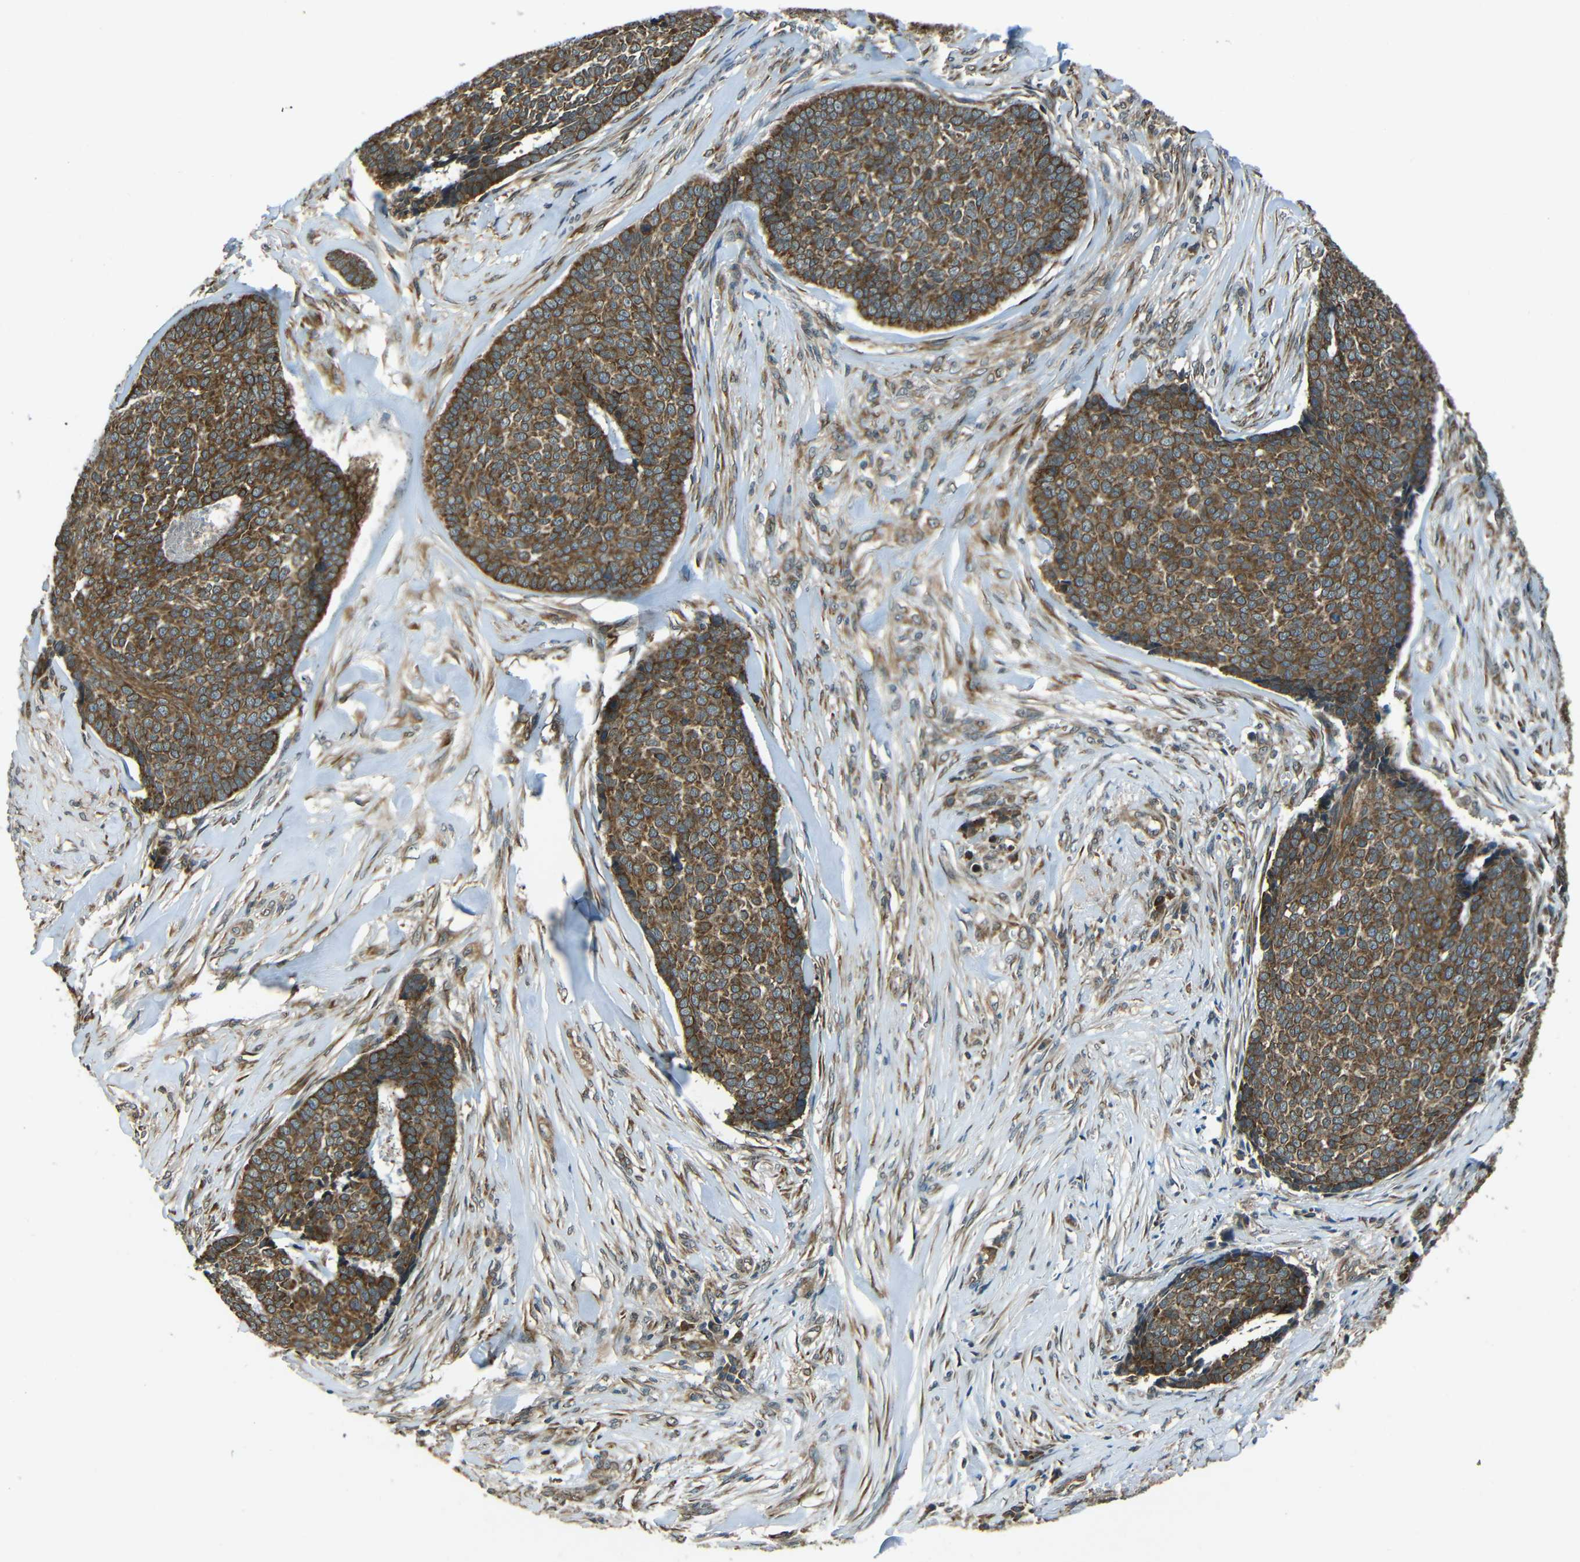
{"staining": {"intensity": "strong", "quantity": ">75%", "location": "cytoplasmic/membranous"}, "tissue": "skin cancer", "cell_type": "Tumor cells", "image_type": "cancer", "snomed": [{"axis": "morphology", "description": "Basal cell carcinoma"}, {"axis": "topography", "description": "Skin"}], "caption": "This photomicrograph exhibits immunohistochemistry (IHC) staining of basal cell carcinoma (skin), with high strong cytoplasmic/membranous positivity in about >75% of tumor cells.", "gene": "VAPB", "patient": {"sex": "male", "age": 84}}